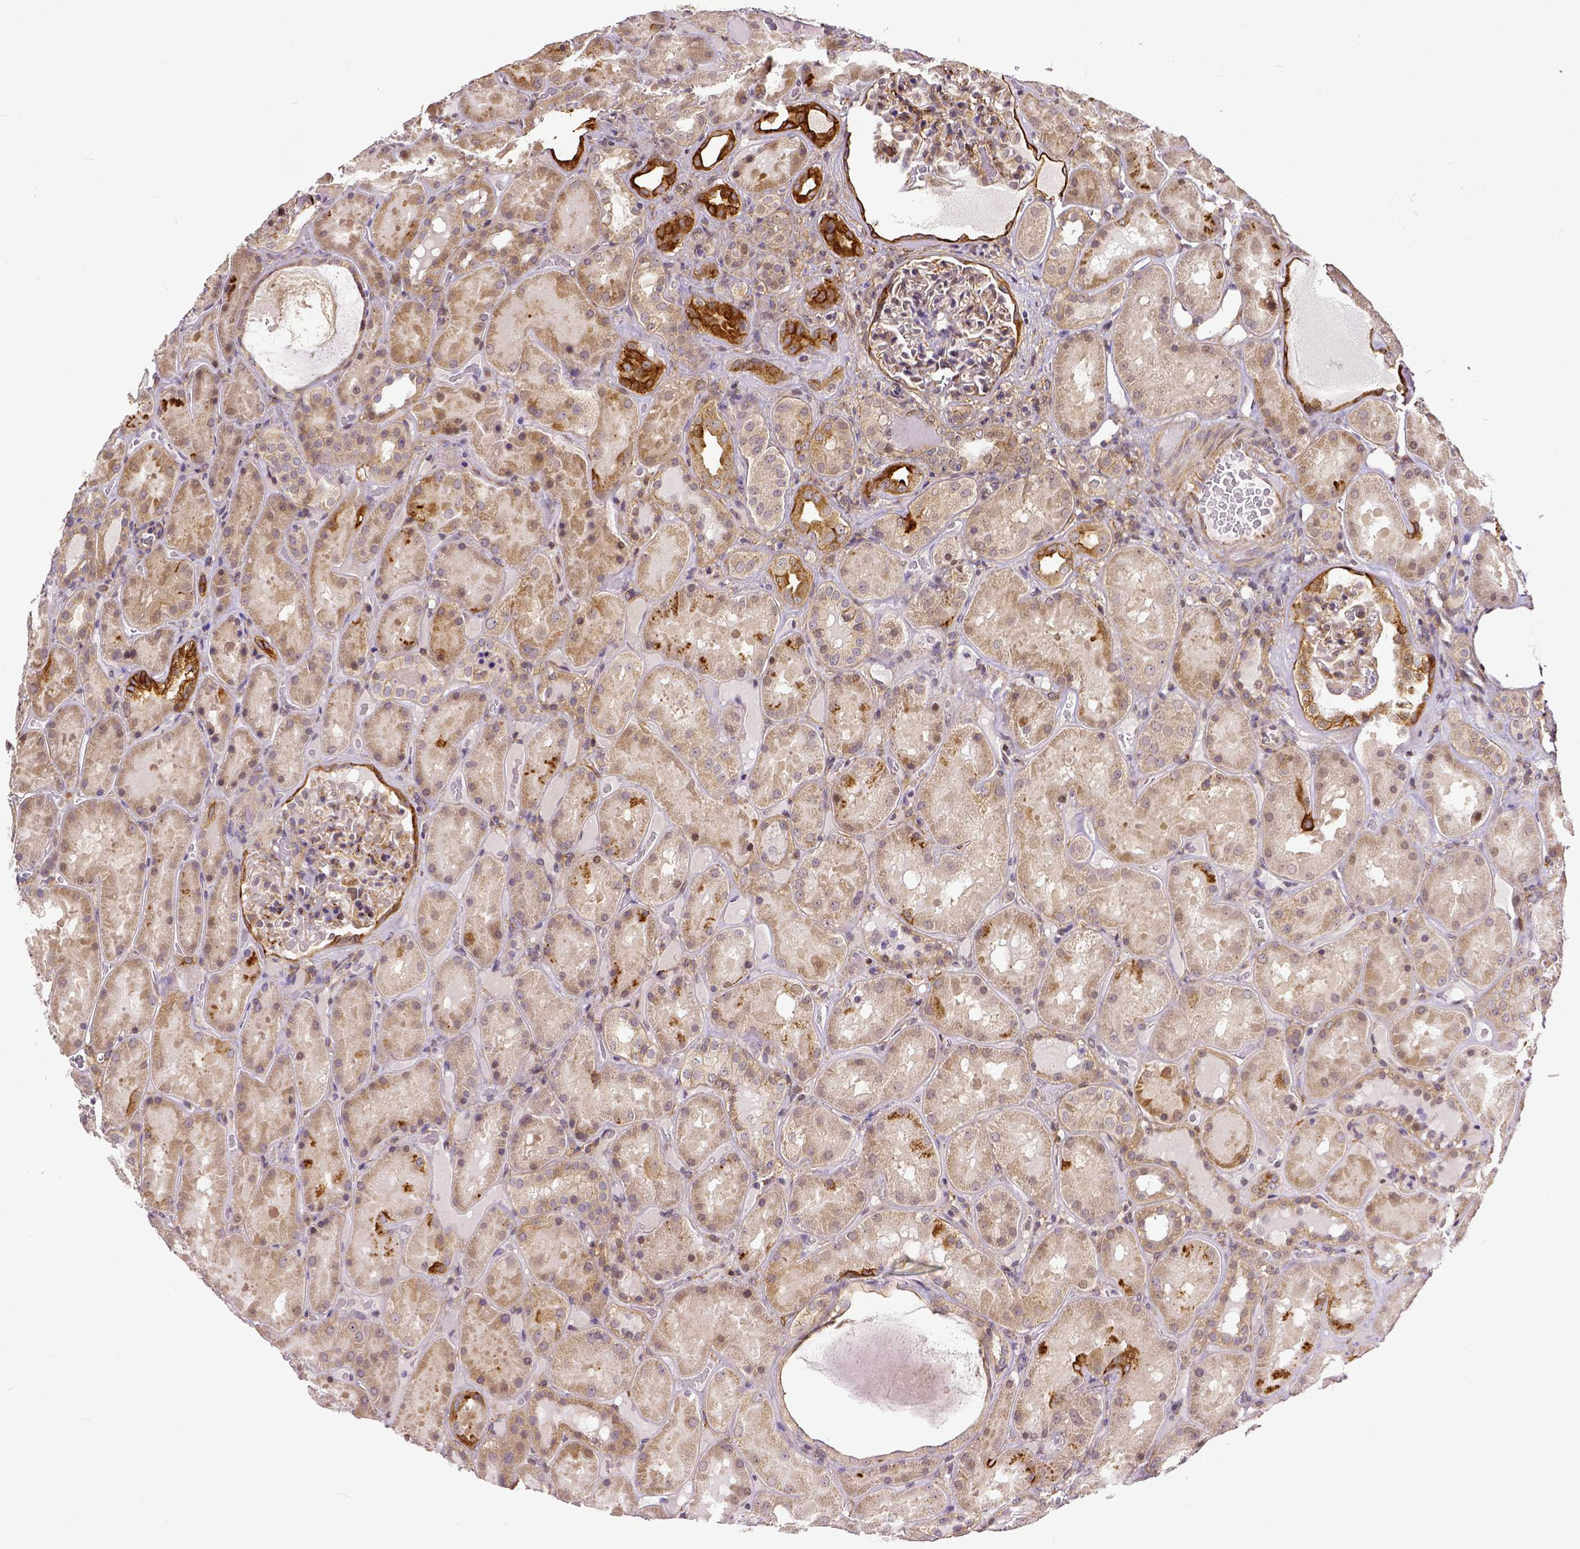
{"staining": {"intensity": "strong", "quantity": "25%-75%", "location": "cytoplasmic/membranous"}, "tissue": "kidney", "cell_type": "Cells in glomeruli", "image_type": "normal", "snomed": [{"axis": "morphology", "description": "Normal tissue, NOS"}, {"axis": "topography", "description": "Kidney"}], "caption": "Kidney was stained to show a protein in brown. There is high levels of strong cytoplasmic/membranous positivity in about 25%-75% of cells in glomeruli. (IHC, brightfield microscopy, high magnification).", "gene": "DICER1", "patient": {"sex": "male", "age": 73}}